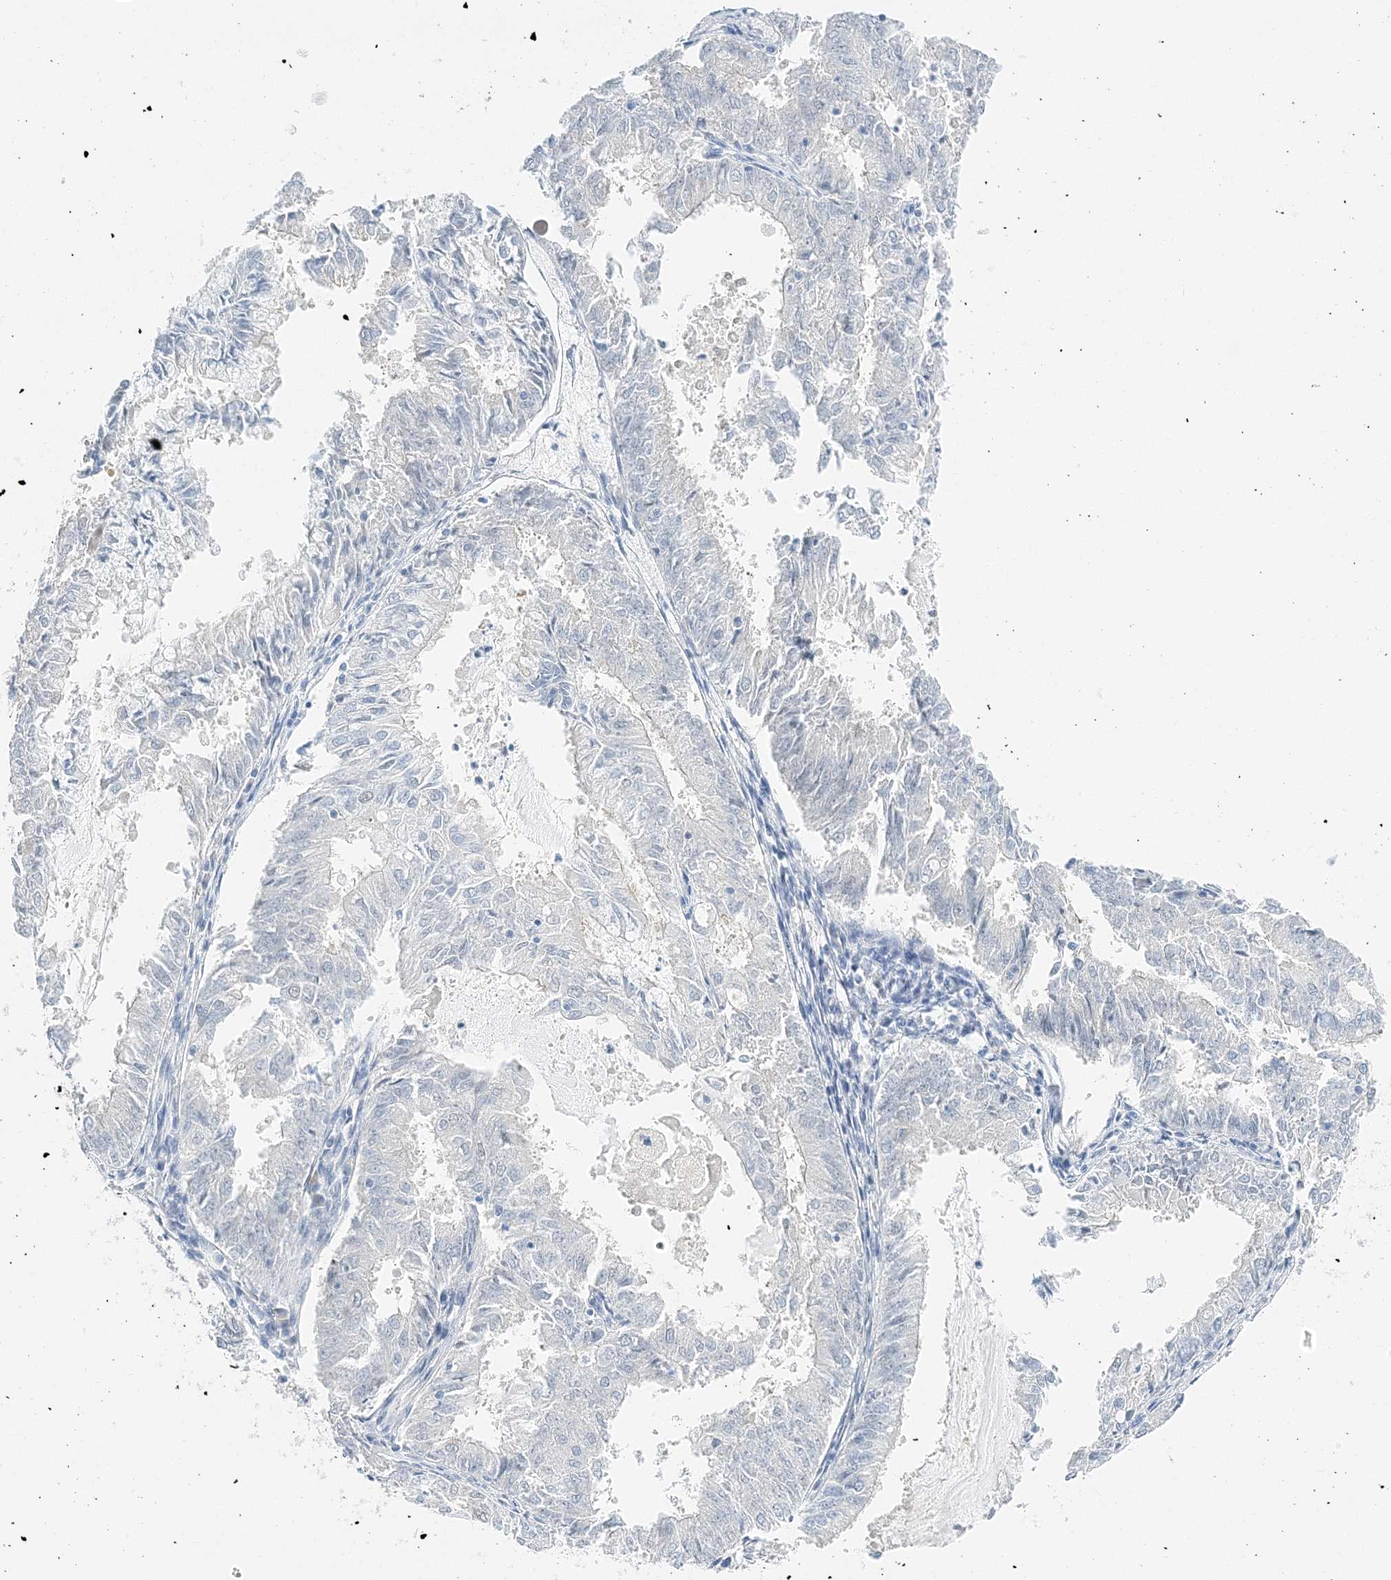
{"staining": {"intensity": "negative", "quantity": "none", "location": "none"}, "tissue": "endometrial cancer", "cell_type": "Tumor cells", "image_type": "cancer", "snomed": [{"axis": "morphology", "description": "Adenocarcinoma, NOS"}, {"axis": "topography", "description": "Endometrium"}], "caption": "Tumor cells show no significant protein staining in adenocarcinoma (endometrial).", "gene": "VILL", "patient": {"sex": "female", "age": 57}}